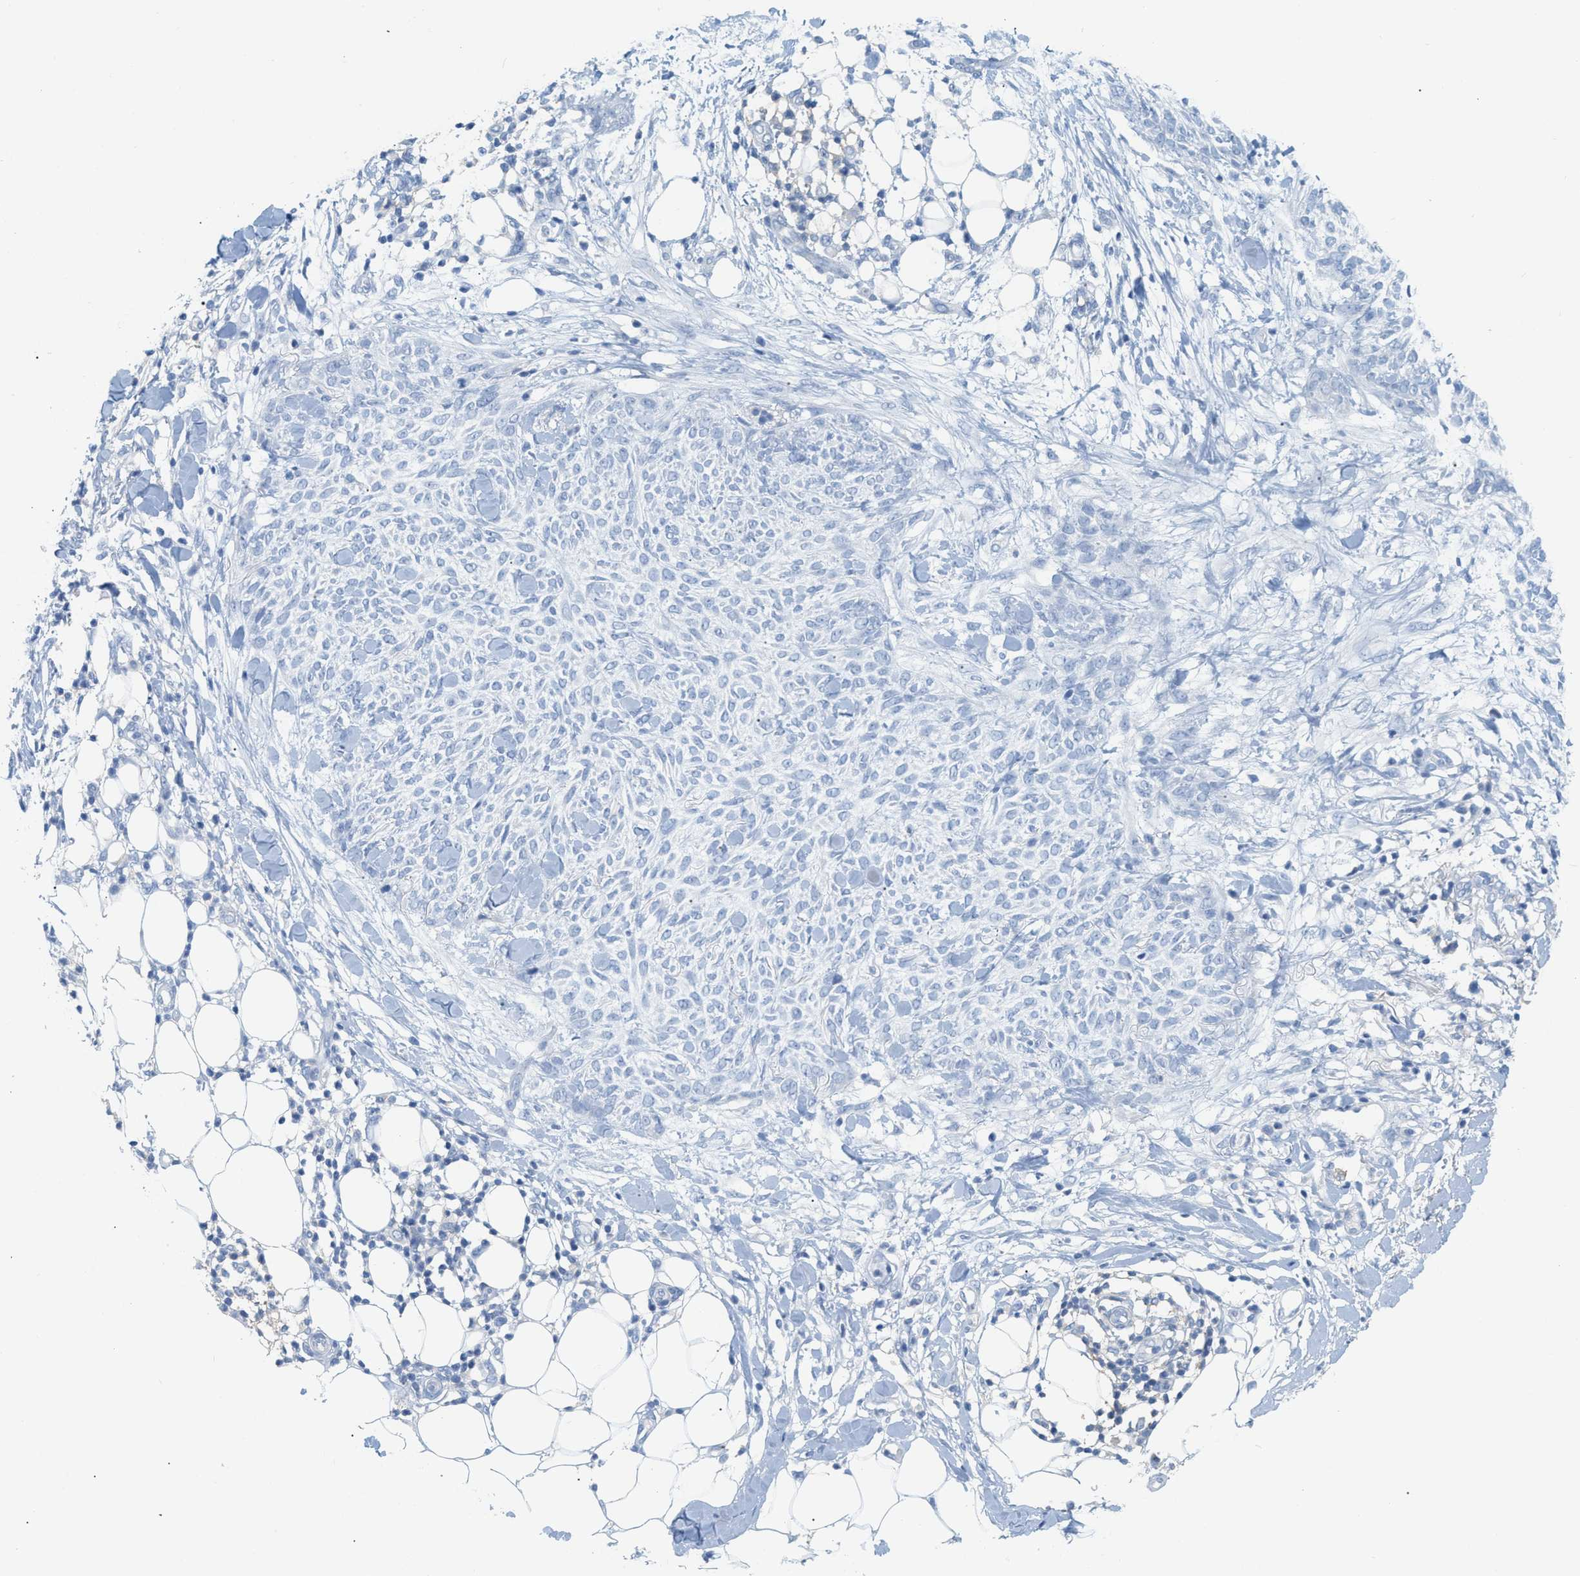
{"staining": {"intensity": "negative", "quantity": "none", "location": "none"}, "tissue": "skin cancer", "cell_type": "Tumor cells", "image_type": "cancer", "snomed": [{"axis": "morphology", "description": "Basal cell carcinoma"}, {"axis": "topography", "description": "Skin"}], "caption": "Tumor cells are negative for protein expression in human skin cancer (basal cell carcinoma).", "gene": "PAPPA", "patient": {"sex": "female", "age": 84}}